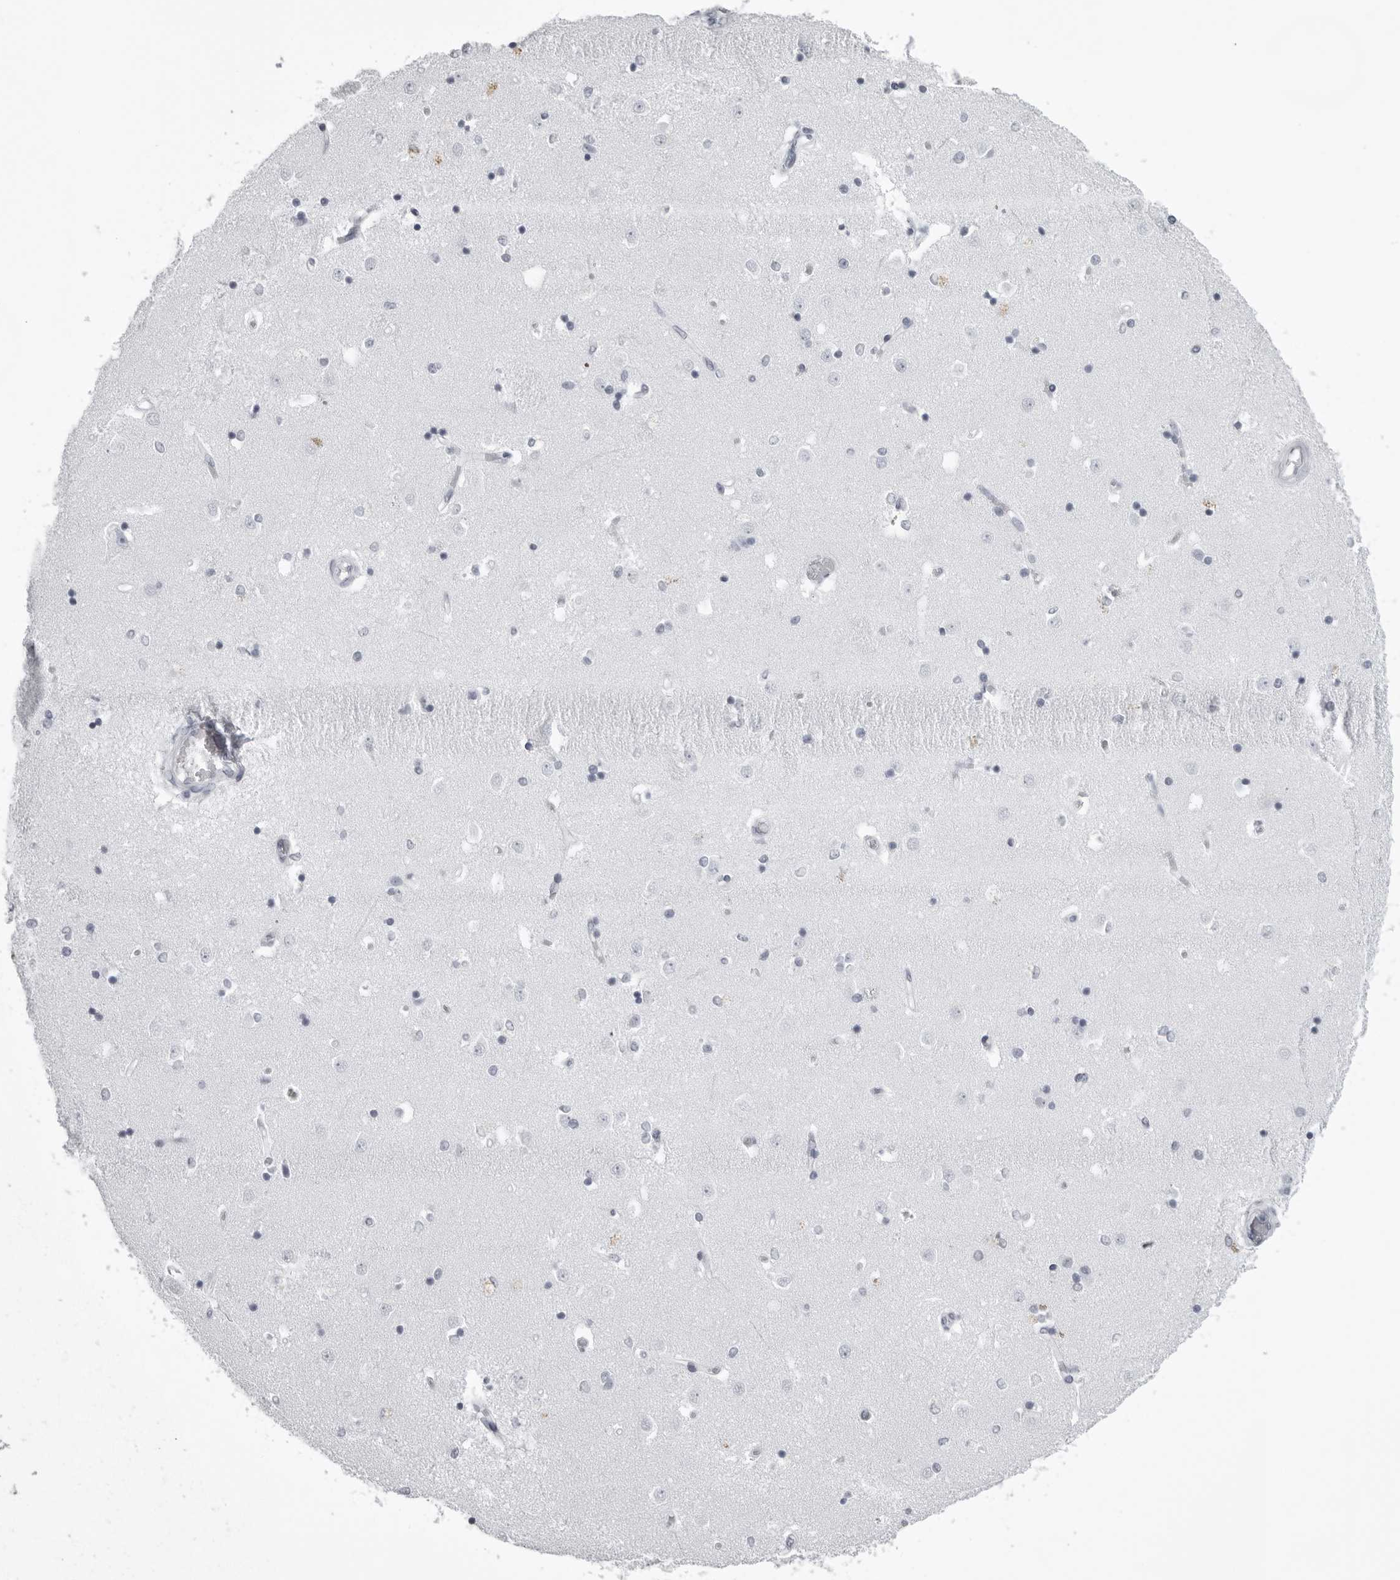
{"staining": {"intensity": "negative", "quantity": "none", "location": "none"}, "tissue": "caudate", "cell_type": "Glial cells", "image_type": "normal", "snomed": [{"axis": "morphology", "description": "Normal tissue, NOS"}, {"axis": "topography", "description": "Lateral ventricle wall"}], "caption": "DAB immunohistochemical staining of benign human caudate demonstrates no significant positivity in glial cells.", "gene": "UROD", "patient": {"sex": "male", "age": 45}}